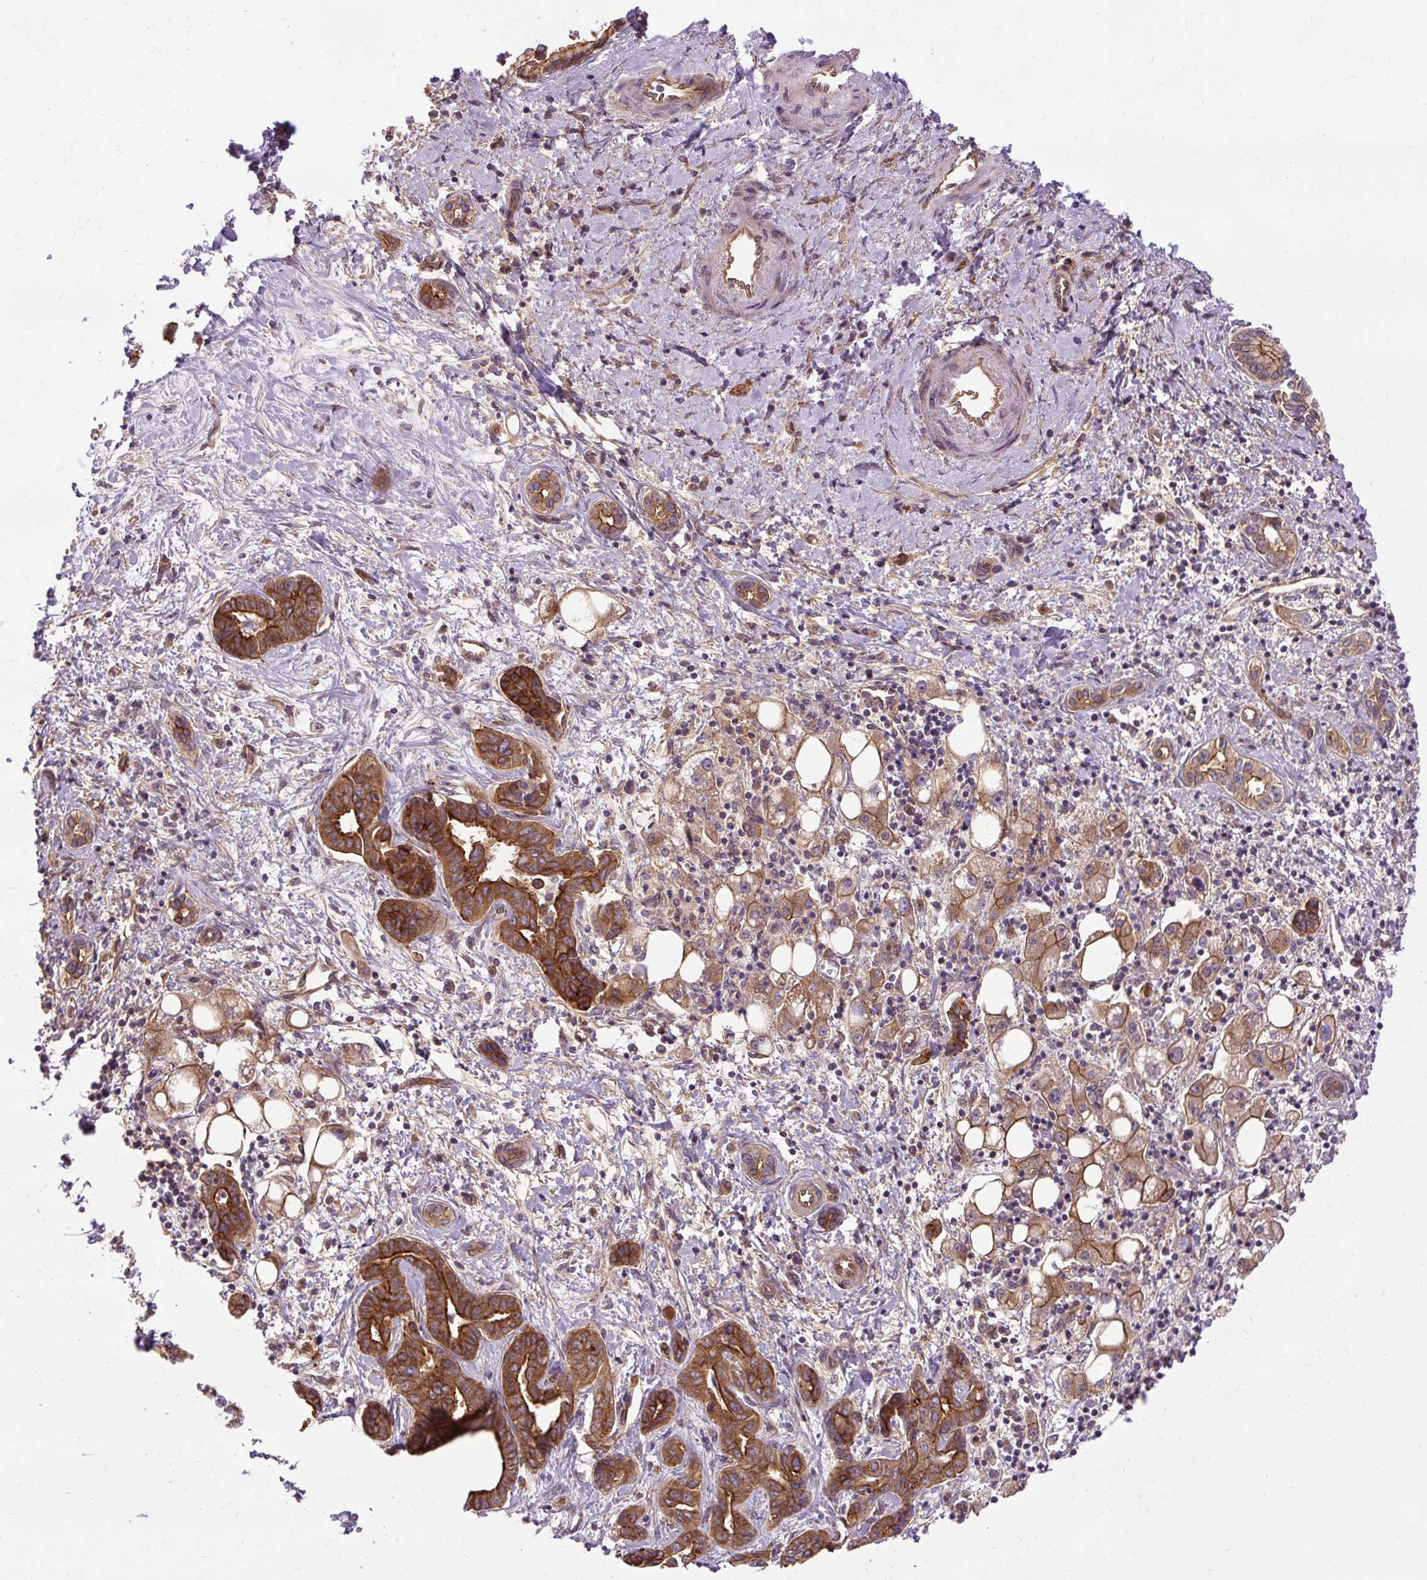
{"staining": {"intensity": "strong", "quantity": ">75%", "location": "cytoplasmic/membranous"}, "tissue": "liver cancer", "cell_type": "Tumor cells", "image_type": "cancer", "snomed": [{"axis": "morphology", "description": "Cholangiocarcinoma"}, {"axis": "topography", "description": "Liver"}], "caption": "Immunohistochemistry (IHC) of human liver cancer (cholangiocarcinoma) demonstrates high levels of strong cytoplasmic/membranous staining in approximately >75% of tumor cells.", "gene": "CCDC93", "patient": {"sex": "female", "age": 77}}